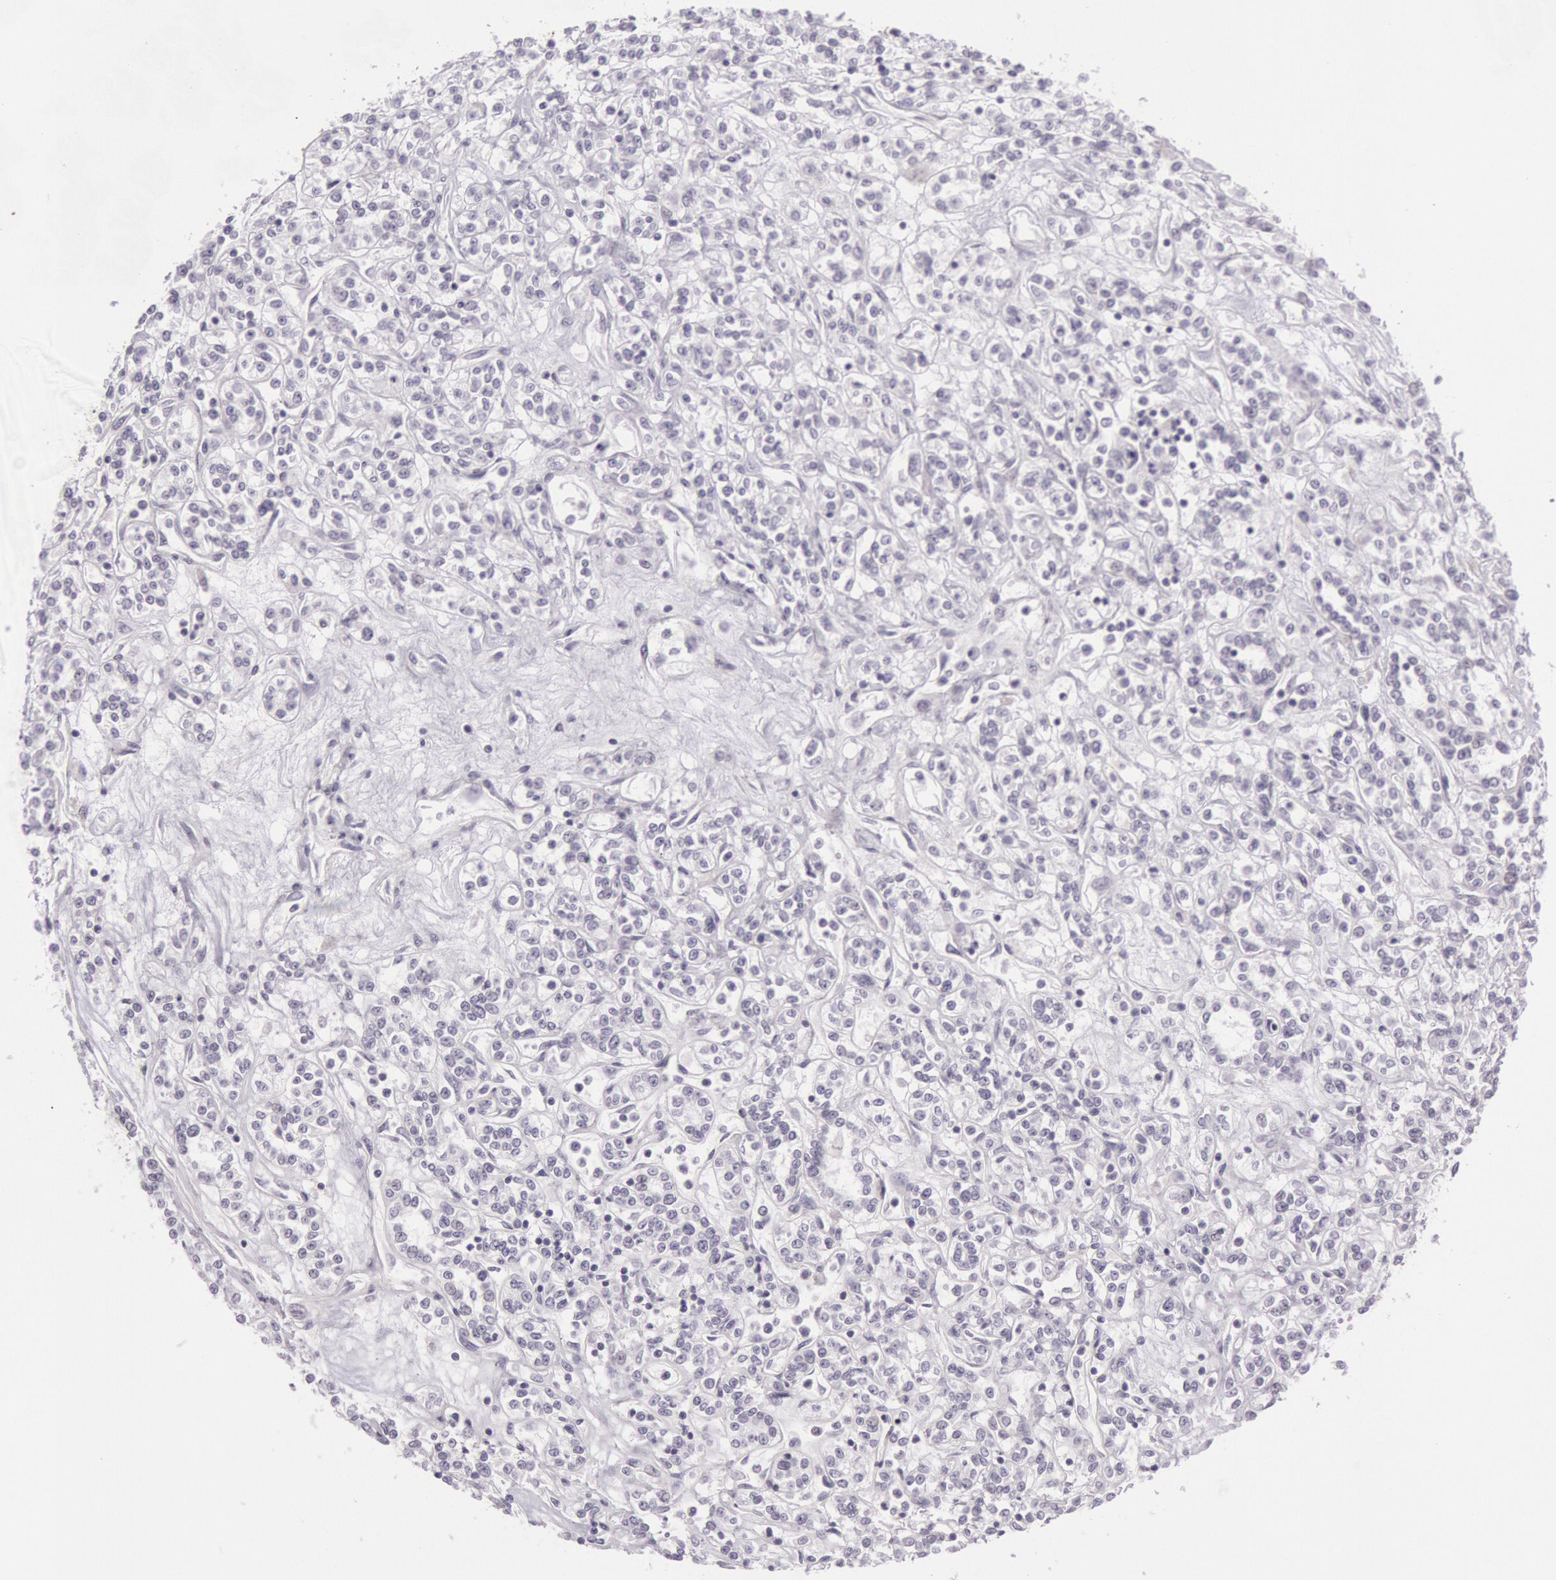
{"staining": {"intensity": "negative", "quantity": "none", "location": "none"}, "tissue": "renal cancer", "cell_type": "Tumor cells", "image_type": "cancer", "snomed": [{"axis": "morphology", "description": "Adenocarcinoma, NOS"}, {"axis": "topography", "description": "Kidney"}], "caption": "This is an immunohistochemistry micrograph of renal cancer (adenocarcinoma). There is no expression in tumor cells.", "gene": "CKB", "patient": {"sex": "female", "age": 76}}